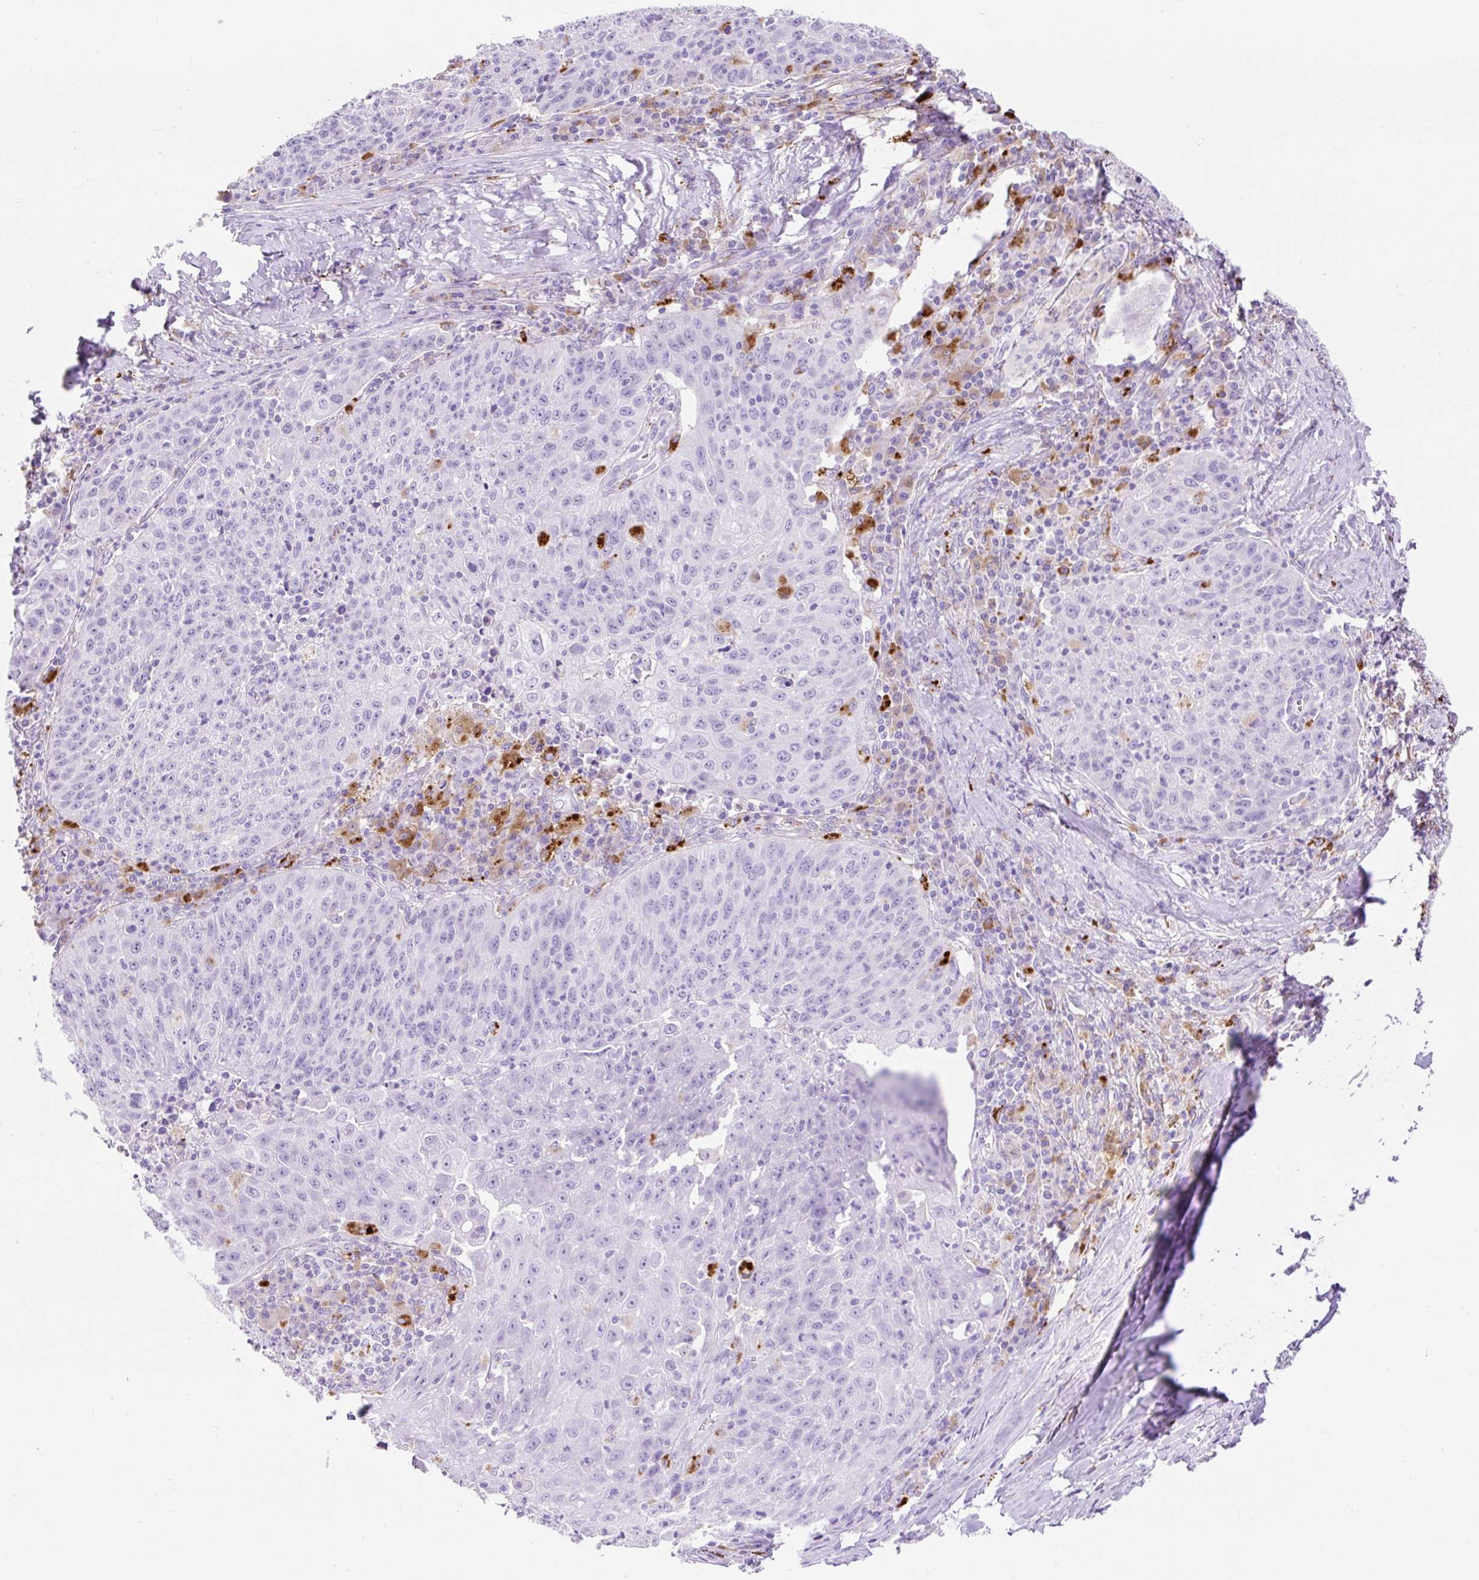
{"staining": {"intensity": "negative", "quantity": "none", "location": "none"}, "tissue": "lung cancer", "cell_type": "Tumor cells", "image_type": "cancer", "snomed": [{"axis": "morphology", "description": "Squamous cell carcinoma, NOS"}, {"axis": "morphology", "description": "Squamous cell carcinoma, metastatic, NOS"}, {"axis": "topography", "description": "Bronchus"}, {"axis": "topography", "description": "Lung"}], "caption": "The immunohistochemistry histopathology image has no significant positivity in tumor cells of lung metastatic squamous cell carcinoma tissue.", "gene": "HEXB", "patient": {"sex": "male", "age": 62}}